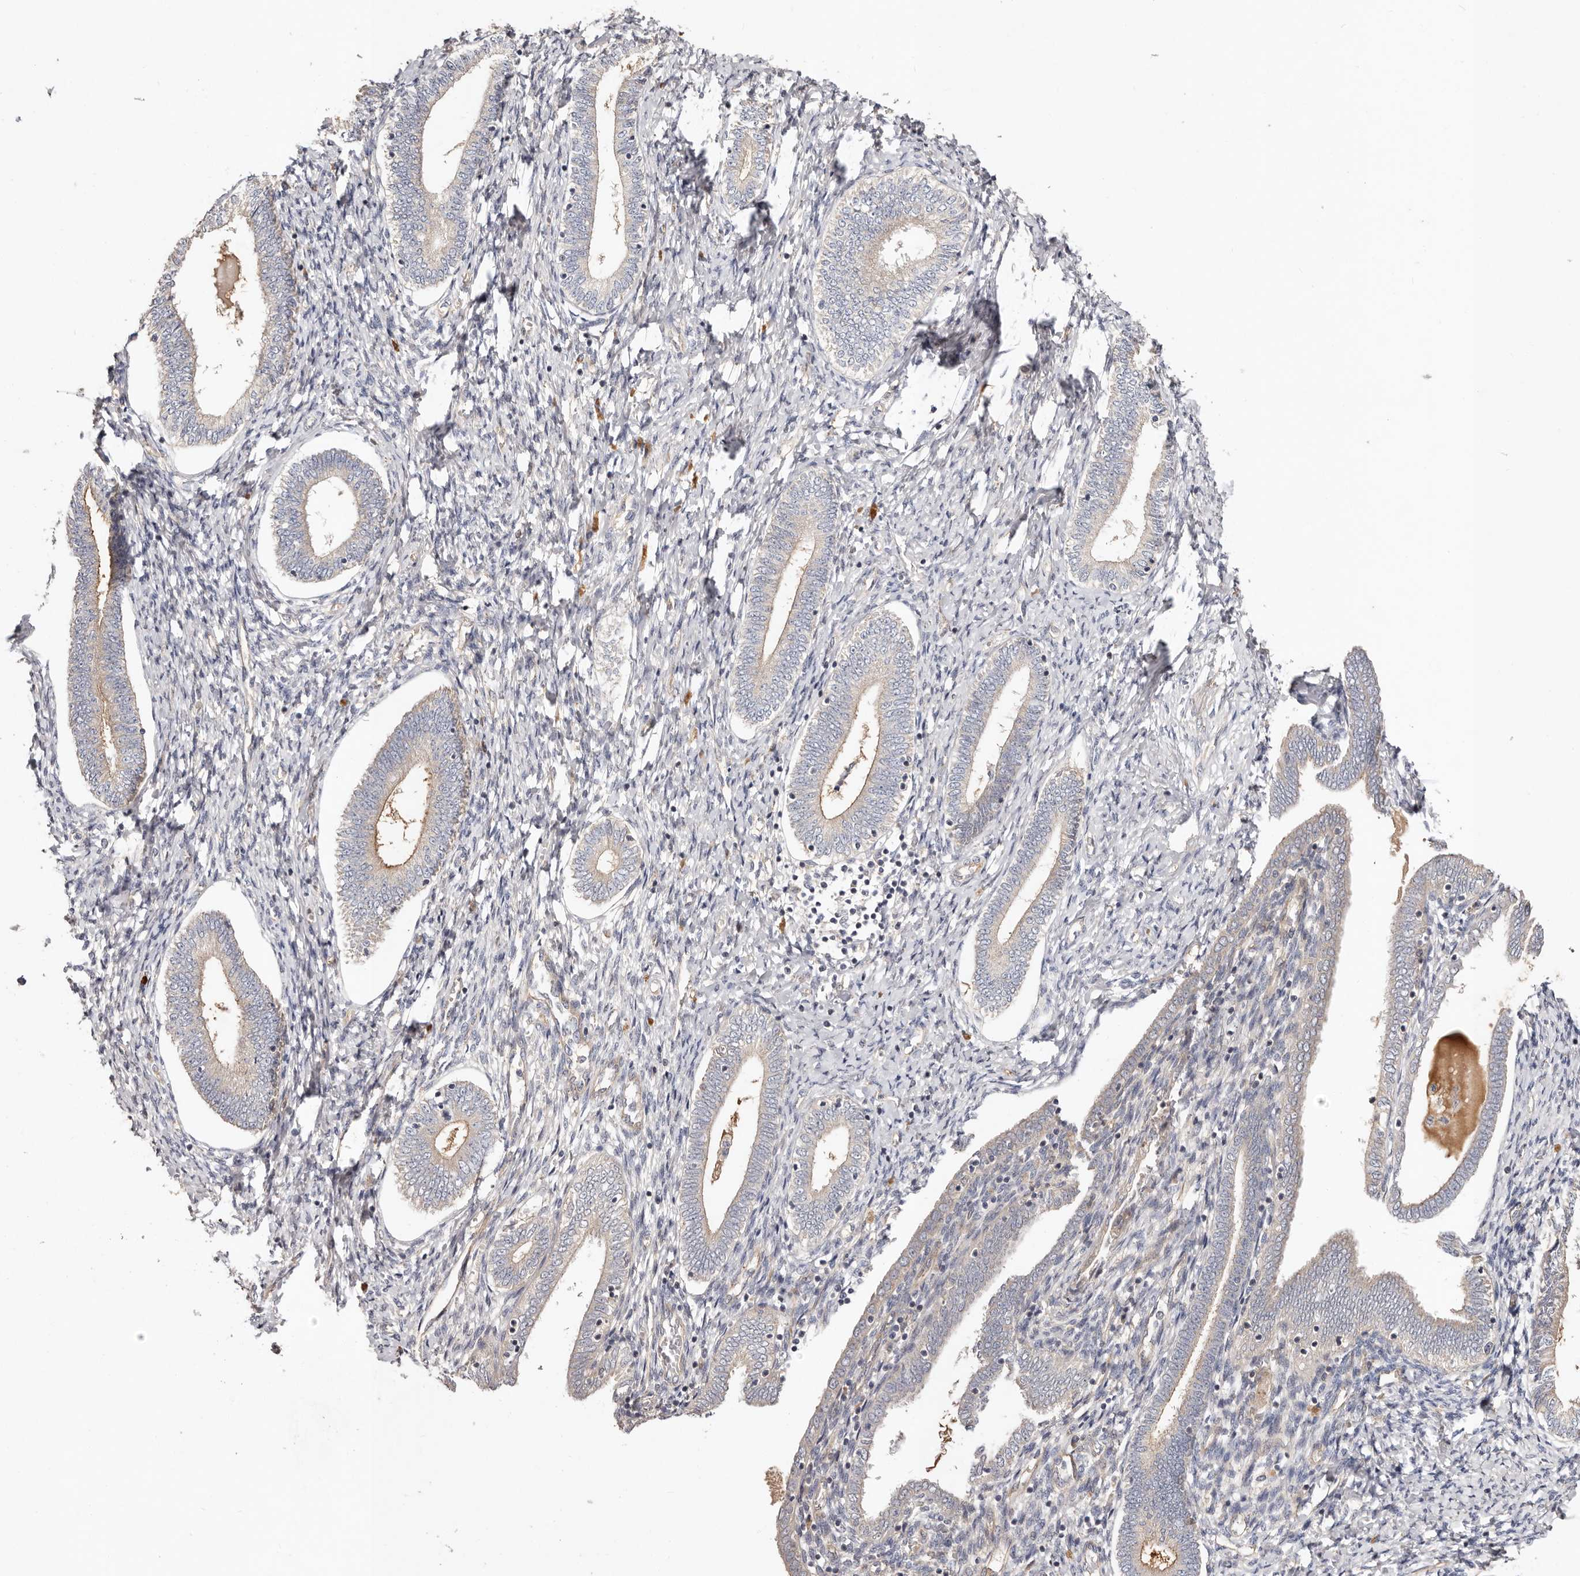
{"staining": {"intensity": "weak", "quantity": "<25%", "location": "cytoplasmic/membranous"}, "tissue": "endometrium", "cell_type": "Cells in endometrial stroma", "image_type": "normal", "snomed": [{"axis": "morphology", "description": "Normal tissue, NOS"}, {"axis": "topography", "description": "Endometrium"}], "caption": "The histopathology image reveals no significant positivity in cells in endometrial stroma of endometrium.", "gene": "MACF1", "patient": {"sex": "female", "age": 72}}